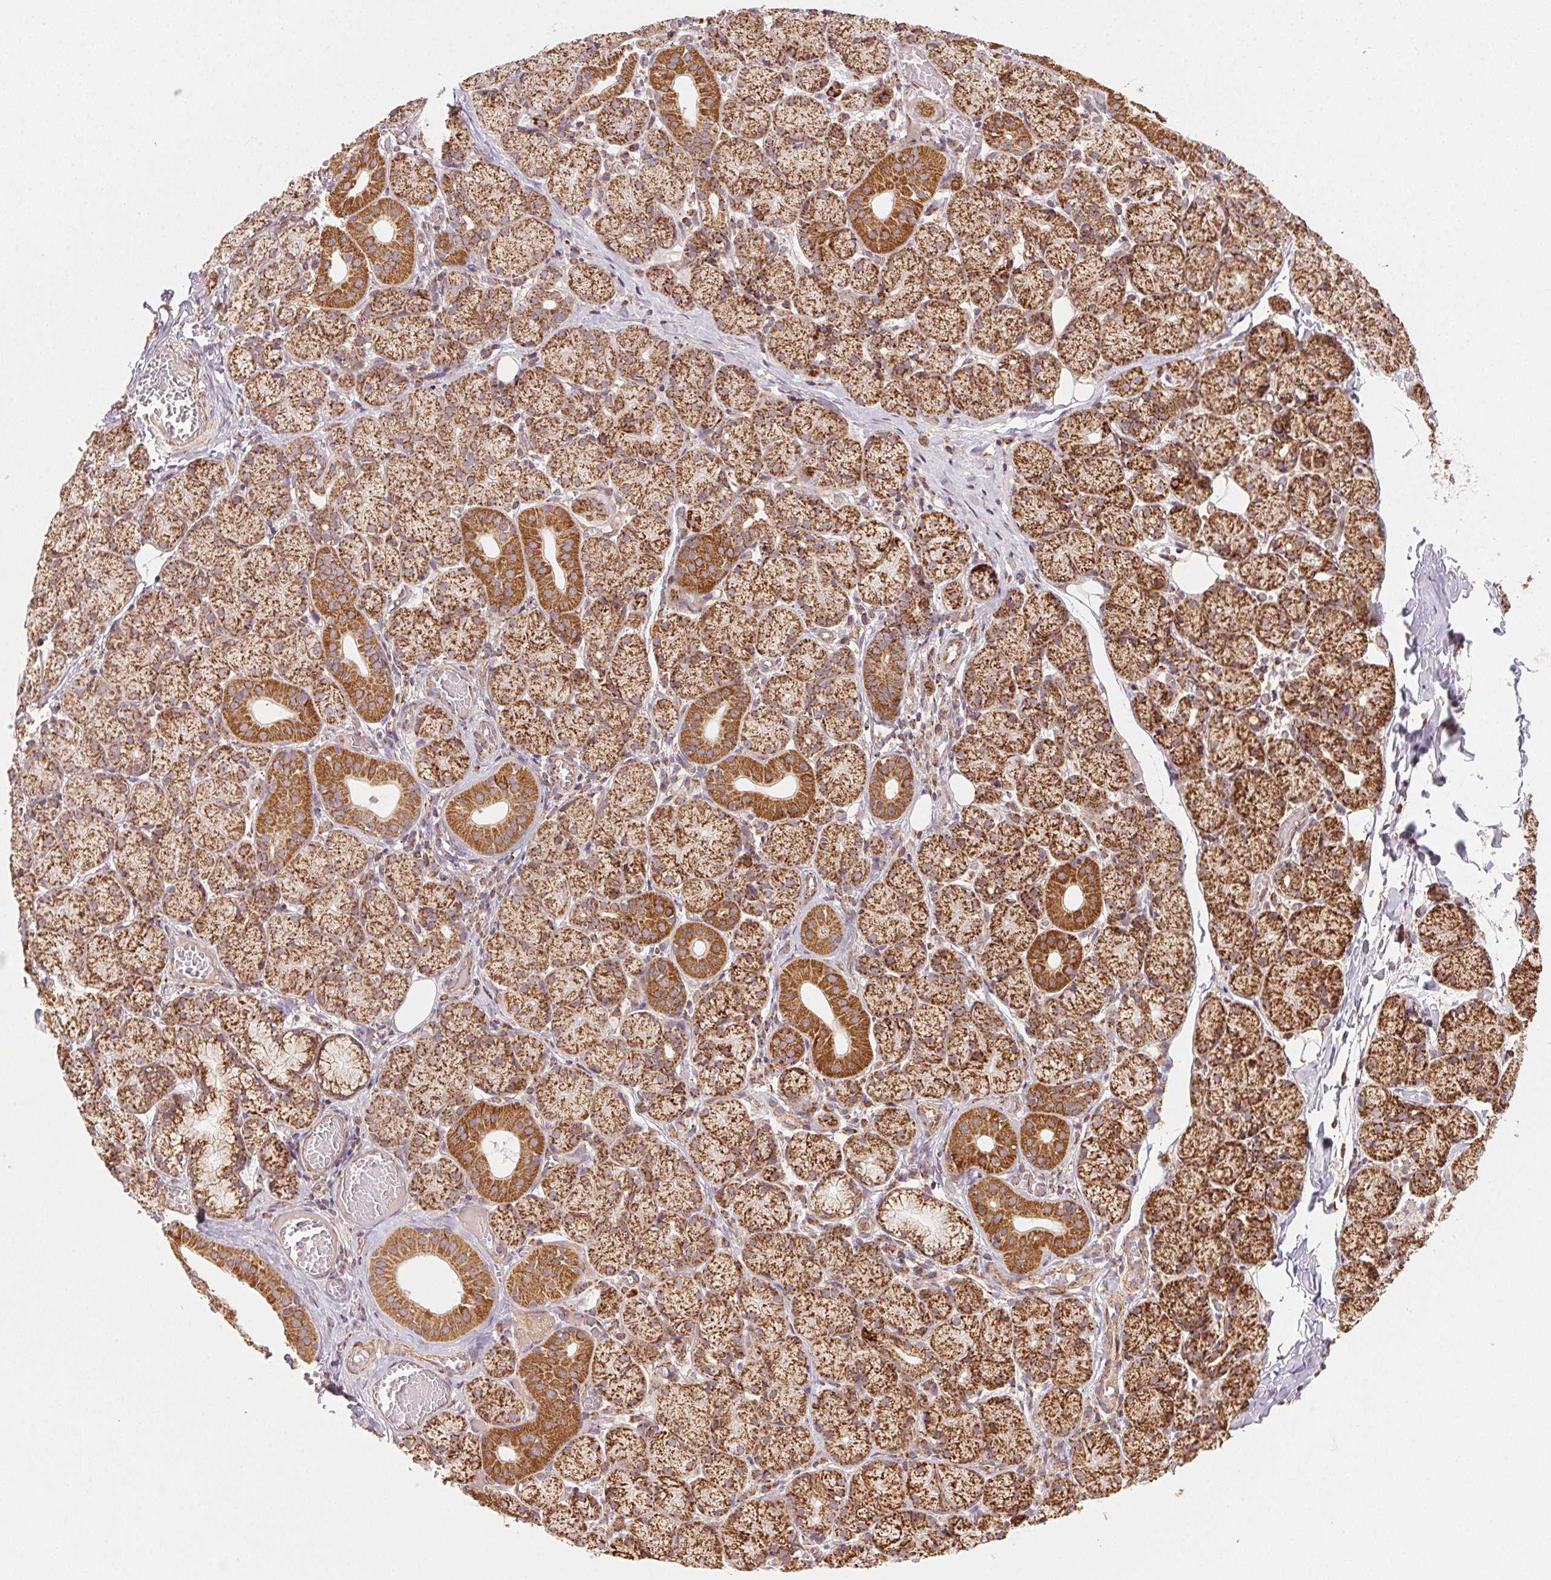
{"staining": {"intensity": "strong", "quantity": ">75%", "location": "cytoplasmic/membranous"}, "tissue": "salivary gland", "cell_type": "Glandular cells", "image_type": "normal", "snomed": [{"axis": "morphology", "description": "Normal tissue, NOS"}, {"axis": "topography", "description": "Salivary gland"}, {"axis": "topography", "description": "Peripheral nerve tissue"}], "caption": "Immunohistochemical staining of unremarkable human salivary gland displays high levels of strong cytoplasmic/membranous expression in approximately >75% of glandular cells. (Brightfield microscopy of DAB IHC at high magnification).", "gene": "CLPB", "patient": {"sex": "female", "age": 24}}